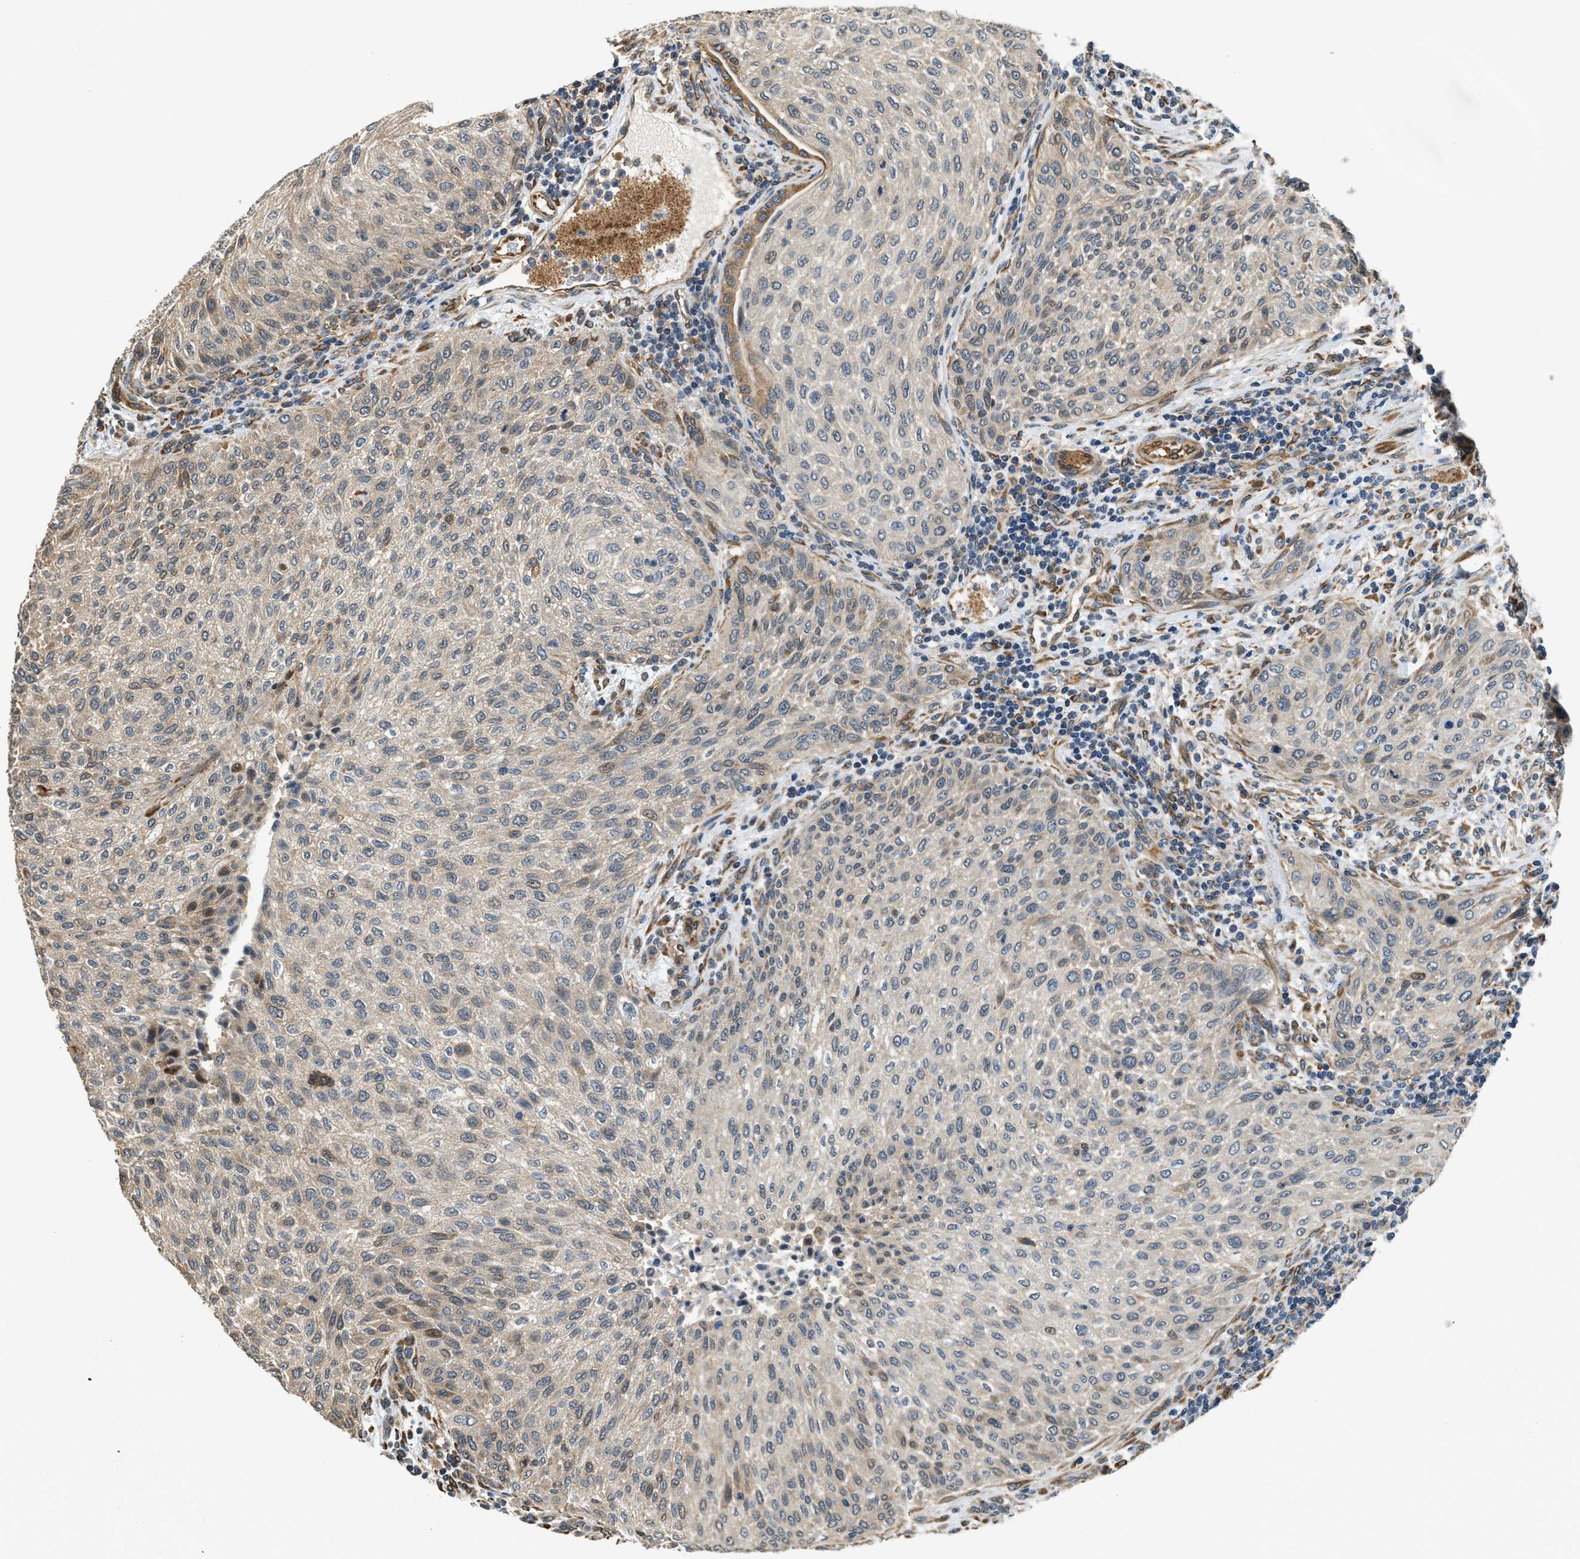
{"staining": {"intensity": "weak", "quantity": "25%-75%", "location": "cytoplasmic/membranous"}, "tissue": "urothelial cancer", "cell_type": "Tumor cells", "image_type": "cancer", "snomed": [{"axis": "morphology", "description": "Urothelial carcinoma, Low grade"}, {"axis": "morphology", "description": "Urothelial carcinoma, High grade"}, {"axis": "topography", "description": "Urinary bladder"}], "caption": "Urothelial carcinoma (high-grade) stained with a brown dye displays weak cytoplasmic/membranous positive positivity in approximately 25%-75% of tumor cells.", "gene": "ALOX12", "patient": {"sex": "male", "age": 35}}